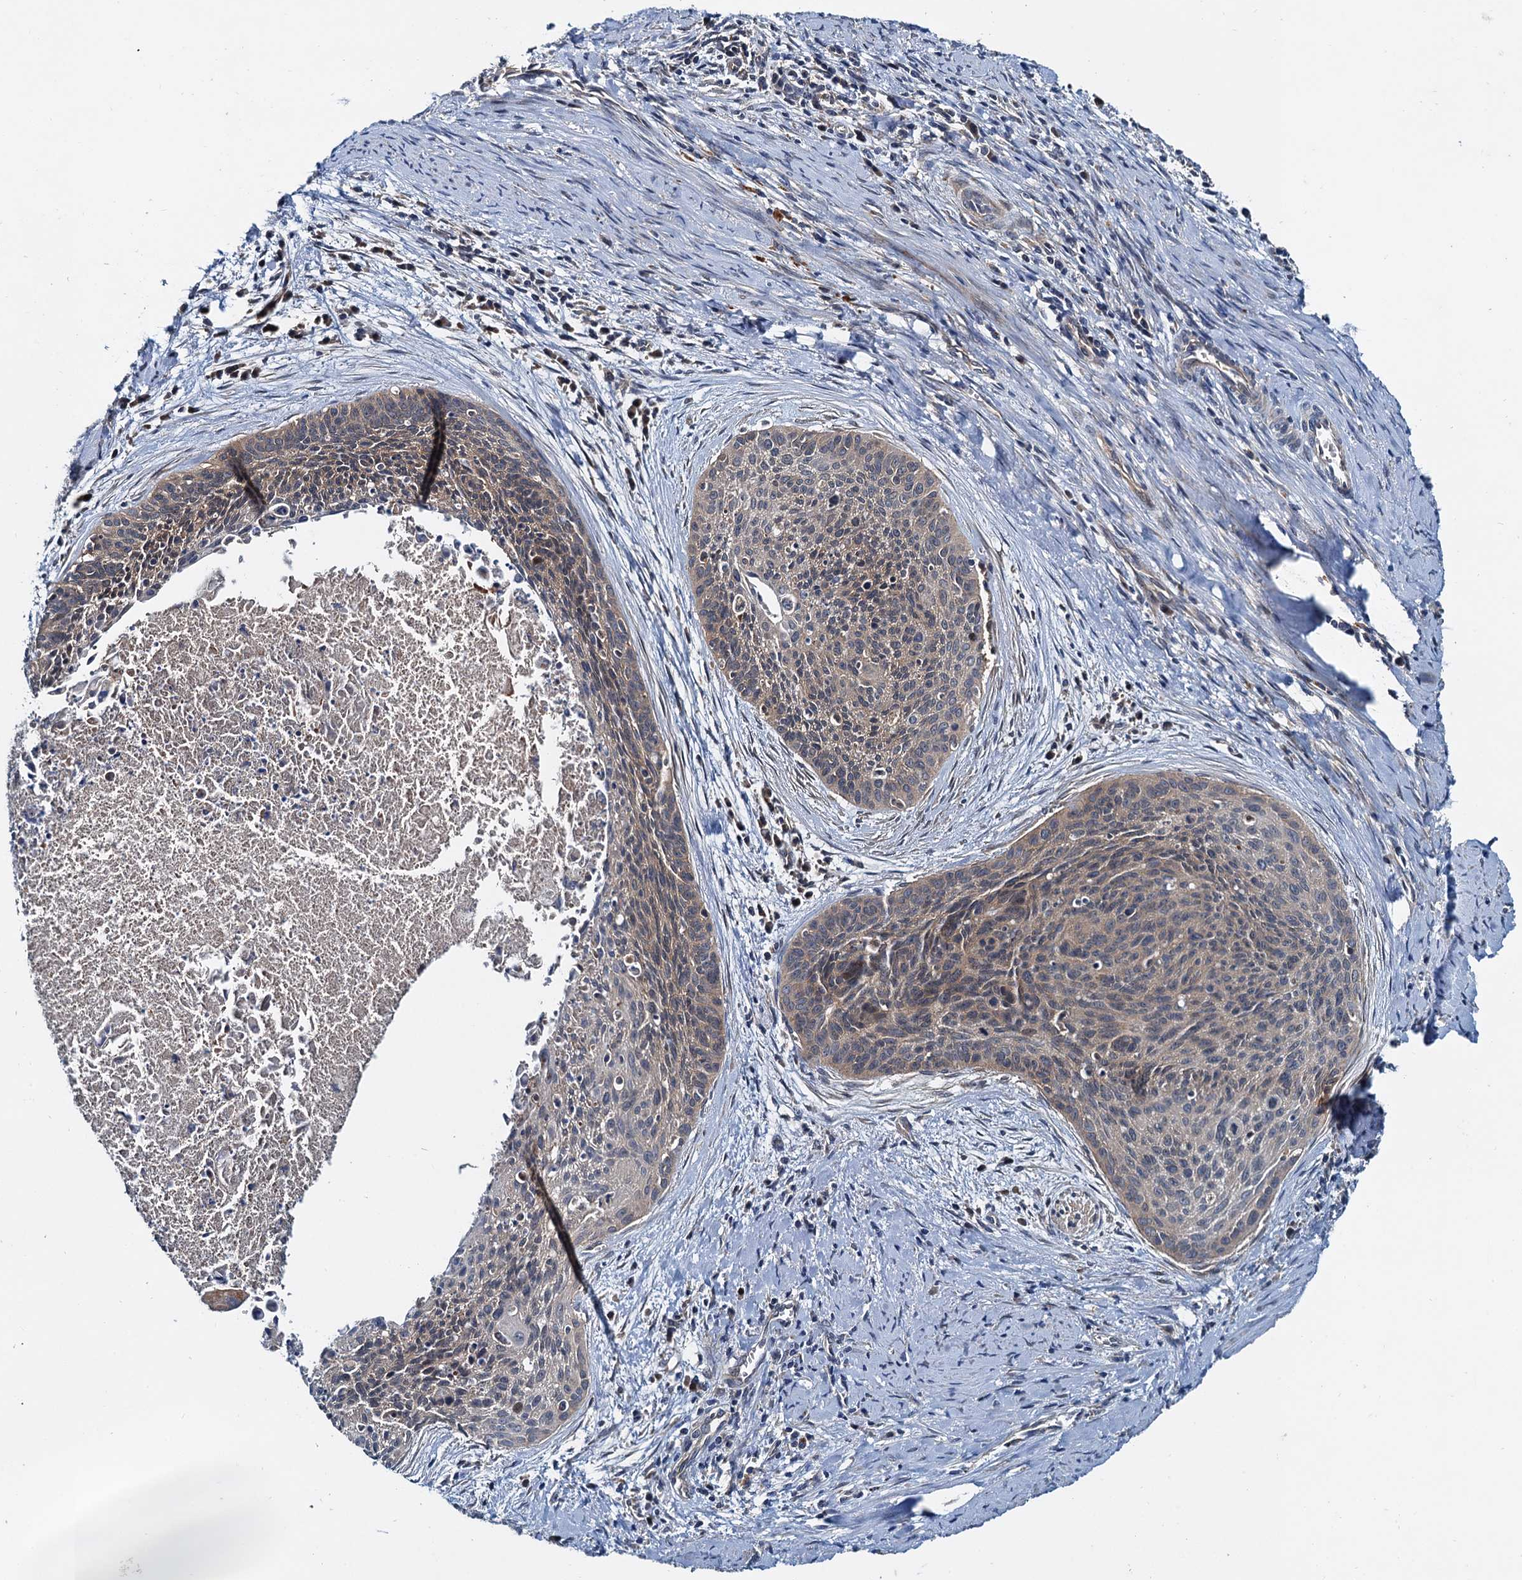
{"staining": {"intensity": "weak", "quantity": "25%-75%", "location": "cytoplasmic/membranous"}, "tissue": "cervical cancer", "cell_type": "Tumor cells", "image_type": "cancer", "snomed": [{"axis": "morphology", "description": "Squamous cell carcinoma, NOS"}, {"axis": "topography", "description": "Cervix"}], "caption": "Weak cytoplasmic/membranous protein expression is seen in approximately 25%-75% of tumor cells in cervical squamous cell carcinoma.", "gene": "EFL1", "patient": {"sex": "female", "age": 55}}